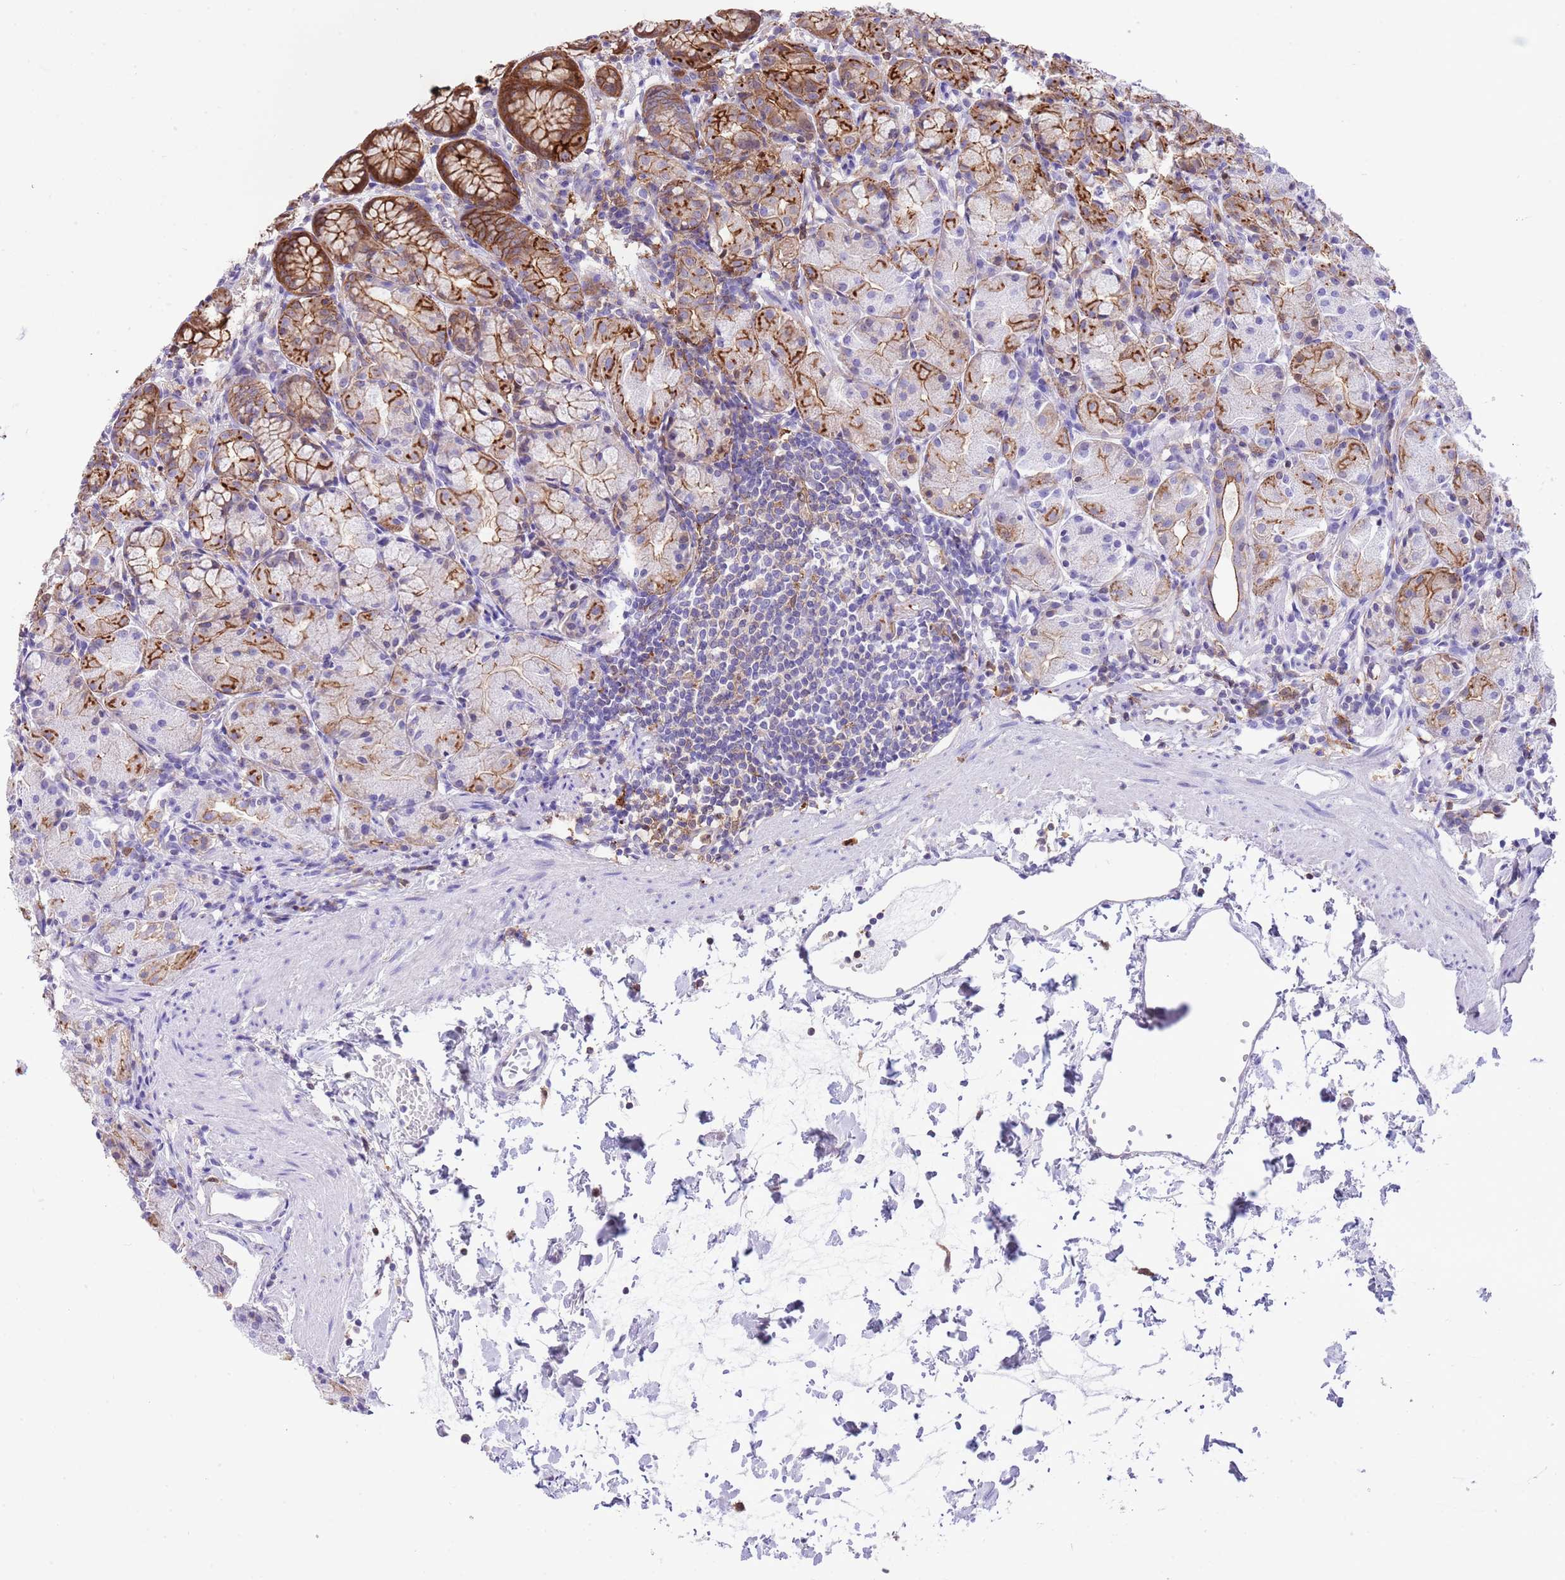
{"staining": {"intensity": "strong", "quantity": ">75%", "location": "cytoplasmic/membranous"}, "tissue": "stomach", "cell_type": "Glandular cells", "image_type": "normal", "snomed": [{"axis": "morphology", "description": "Normal tissue, NOS"}, {"axis": "topography", "description": "Stomach, upper"}], "caption": "Immunohistochemical staining of normal human stomach demonstrates high levels of strong cytoplasmic/membranous staining in about >75% of glandular cells.", "gene": "EFHD2", "patient": {"sex": "male", "age": 47}}